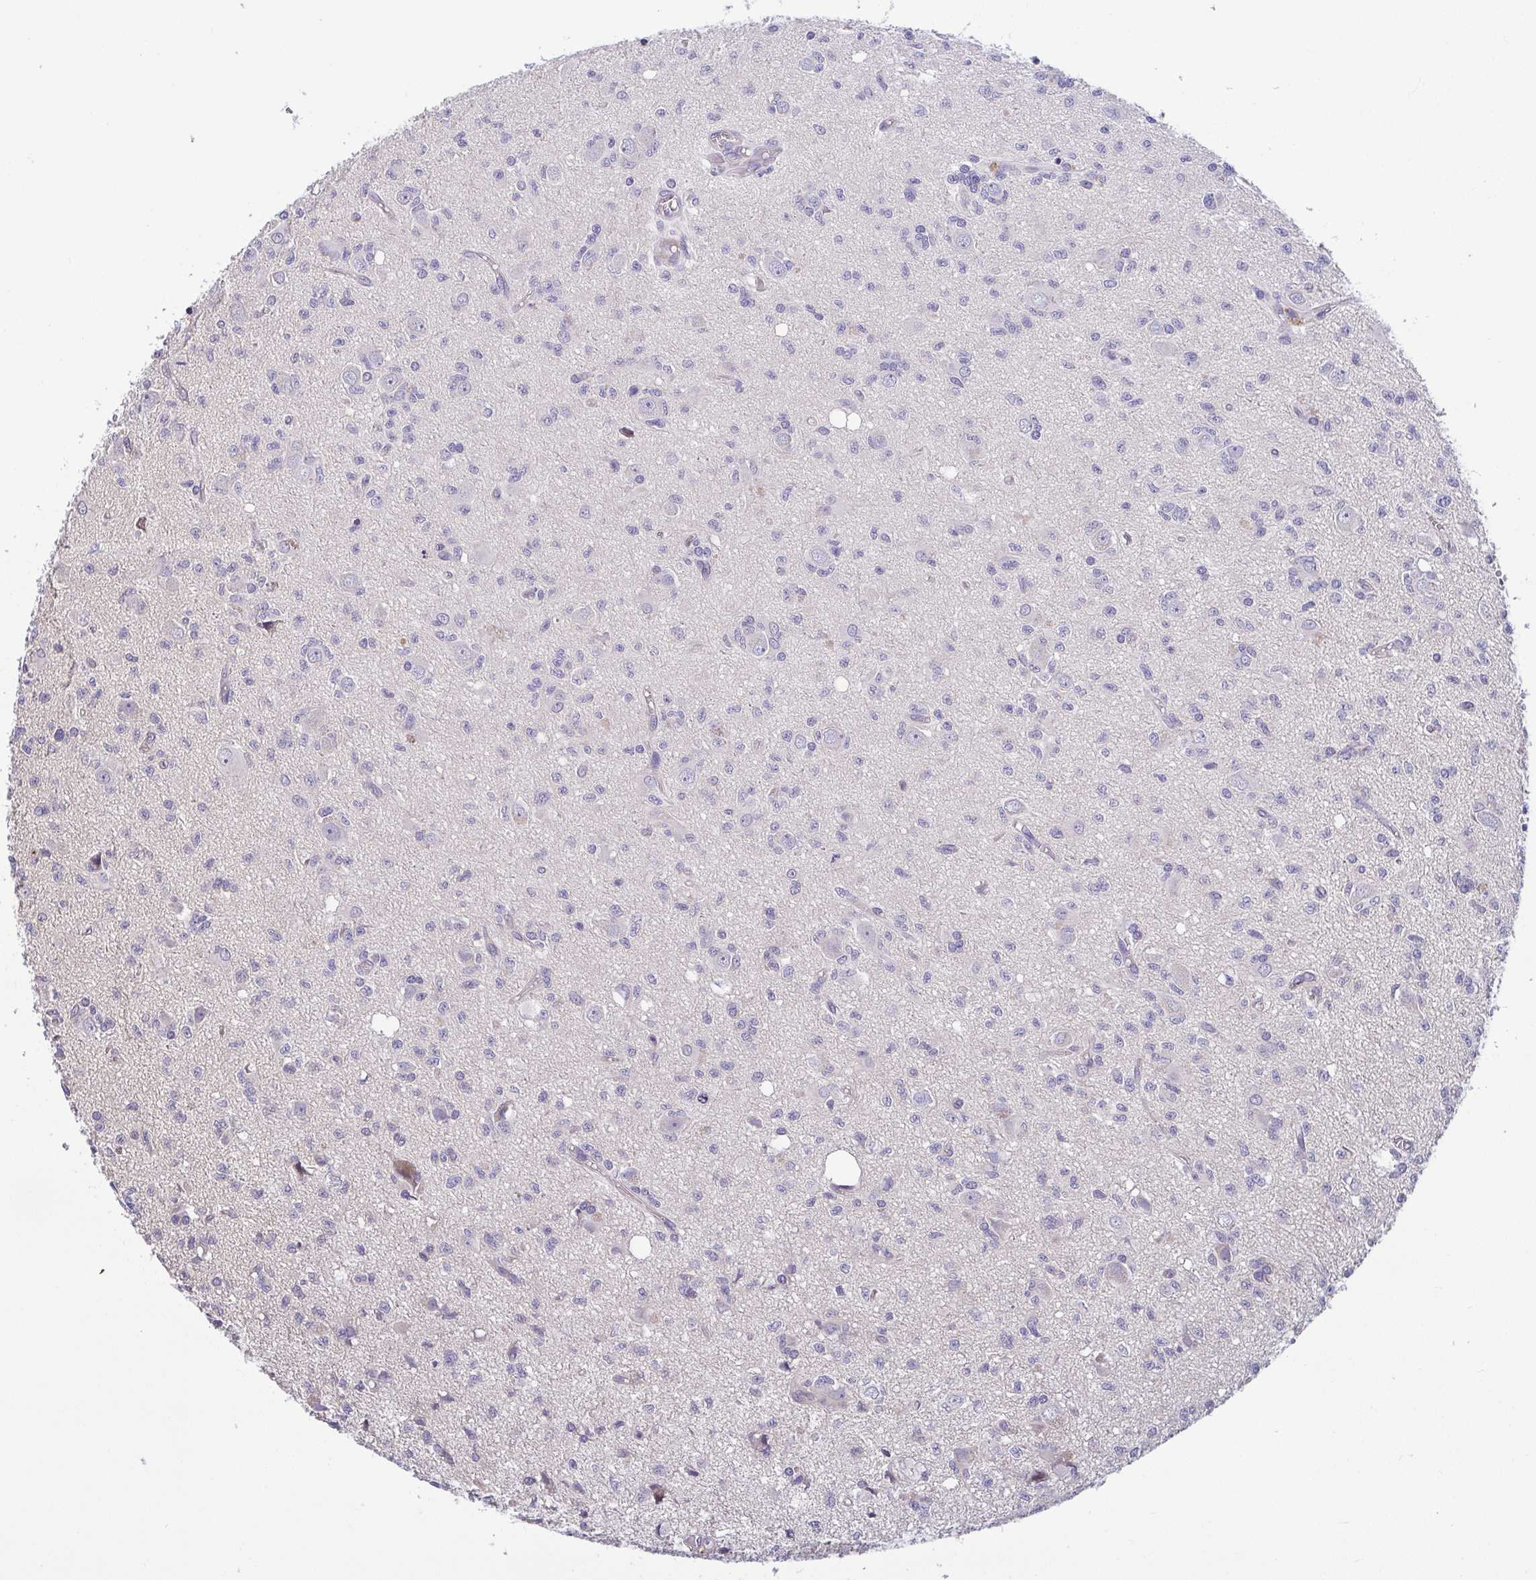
{"staining": {"intensity": "negative", "quantity": "none", "location": "none"}, "tissue": "glioma", "cell_type": "Tumor cells", "image_type": "cancer", "snomed": [{"axis": "morphology", "description": "Glioma, malignant, Low grade"}, {"axis": "topography", "description": "Brain"}], "caption": "The IHC photomicrograph has no significant positivity in tumor cells of glioma tissue.", "gene": "OSBPL7", "patient": {"sex": "male", "age": 64}}